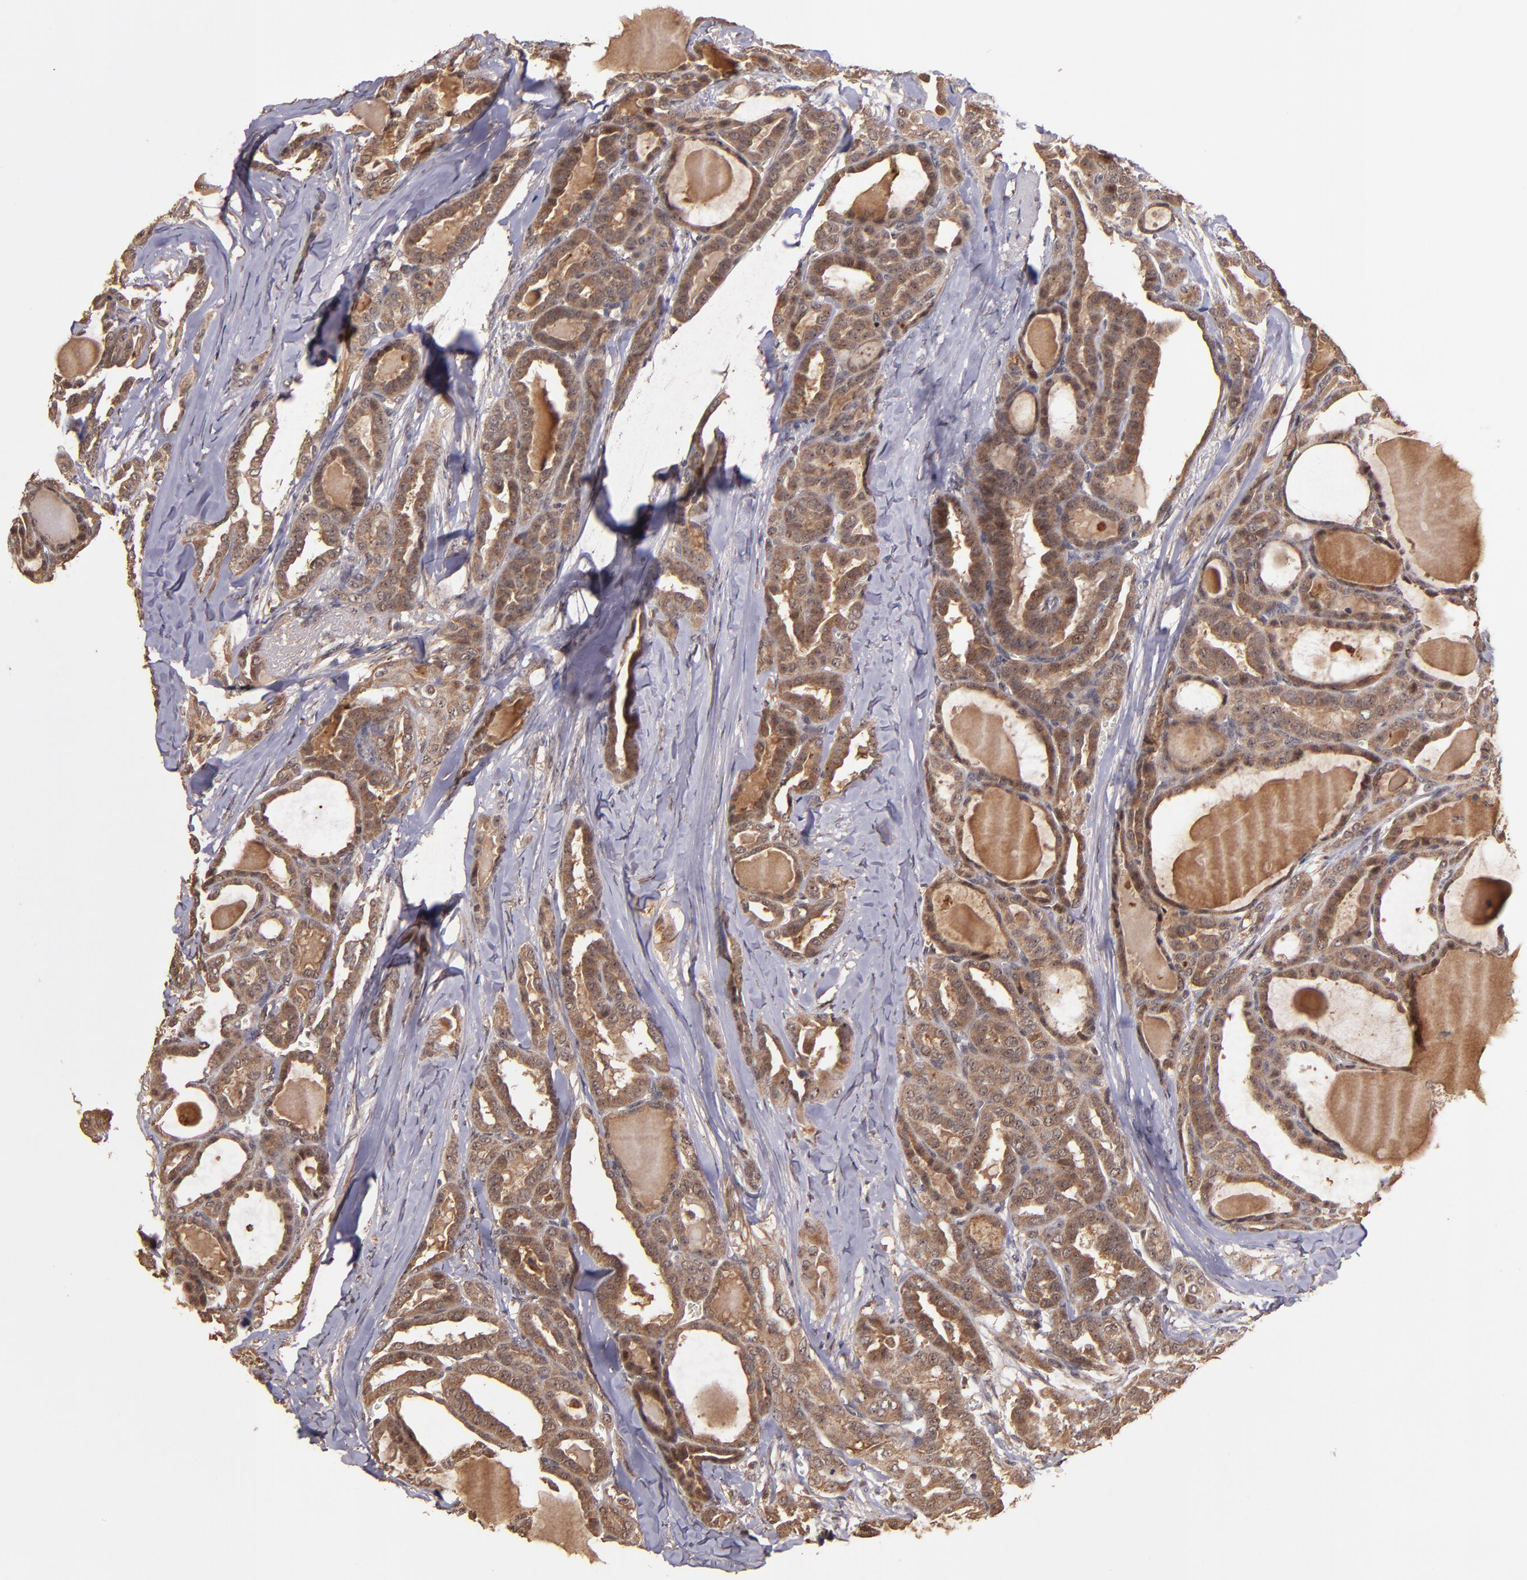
{"staining": {"intensity": "strong", "quantity": ">75%", "location": "cytoplasmic/membranous"}, "tissue": "thyroid cancer", "cell_type": "Tumor cells", "image_type": "cancer", "snomed": [{"axis": "morphology", "description": "Carcinoma, NOS"}, {"axis": "topography", "description": "Thyroid gland"}], "caption": "This image displays IHC staining of human thyroid cancer (carcinoma), with high strong cytoplasmic/membranous expression in approximately >75% of tumor cells.", "gene": "RIOK3", "patient": {"sex": "female", "age": 91}}